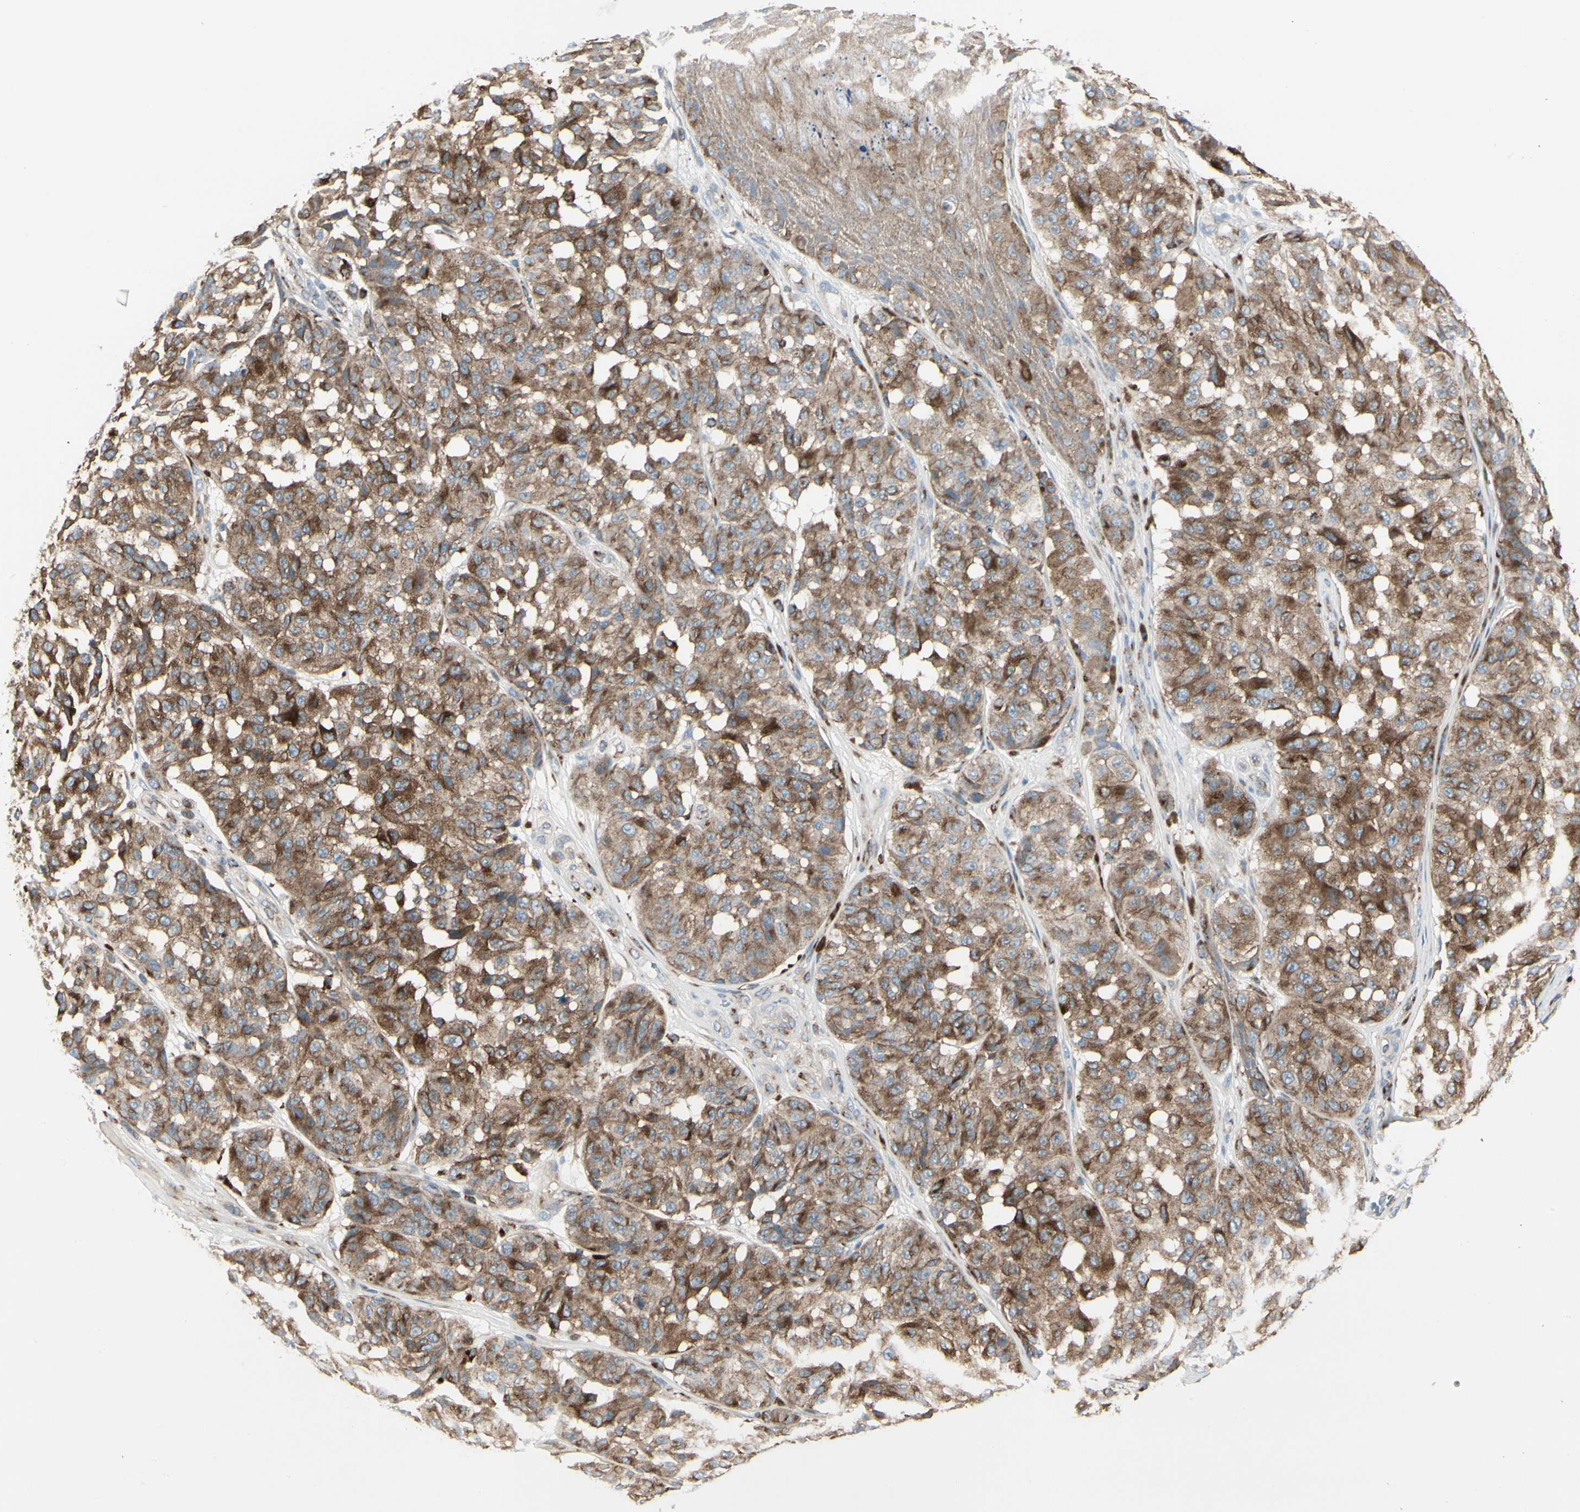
{"staining": {"intensity": "moderate", "quantity": ">75%", "location": "cytoplasmic/membranous"}, "tissue": "melanoma", "cell_type": "Tumor cells", "image_type": "cancer", "snomed": [{"axis": "morphology", "description": "Malignant melanoma, NOS"}, {"axis": "topography", "description": "Skin"}], "caption": "Tumor cells reveal medium levels of moderate cytoplasmic/membranous staining in approximately >75% of cells in melanoma.", "gene": "ATP6V1B2", "patient": {"sex": "female", "age": 46}}